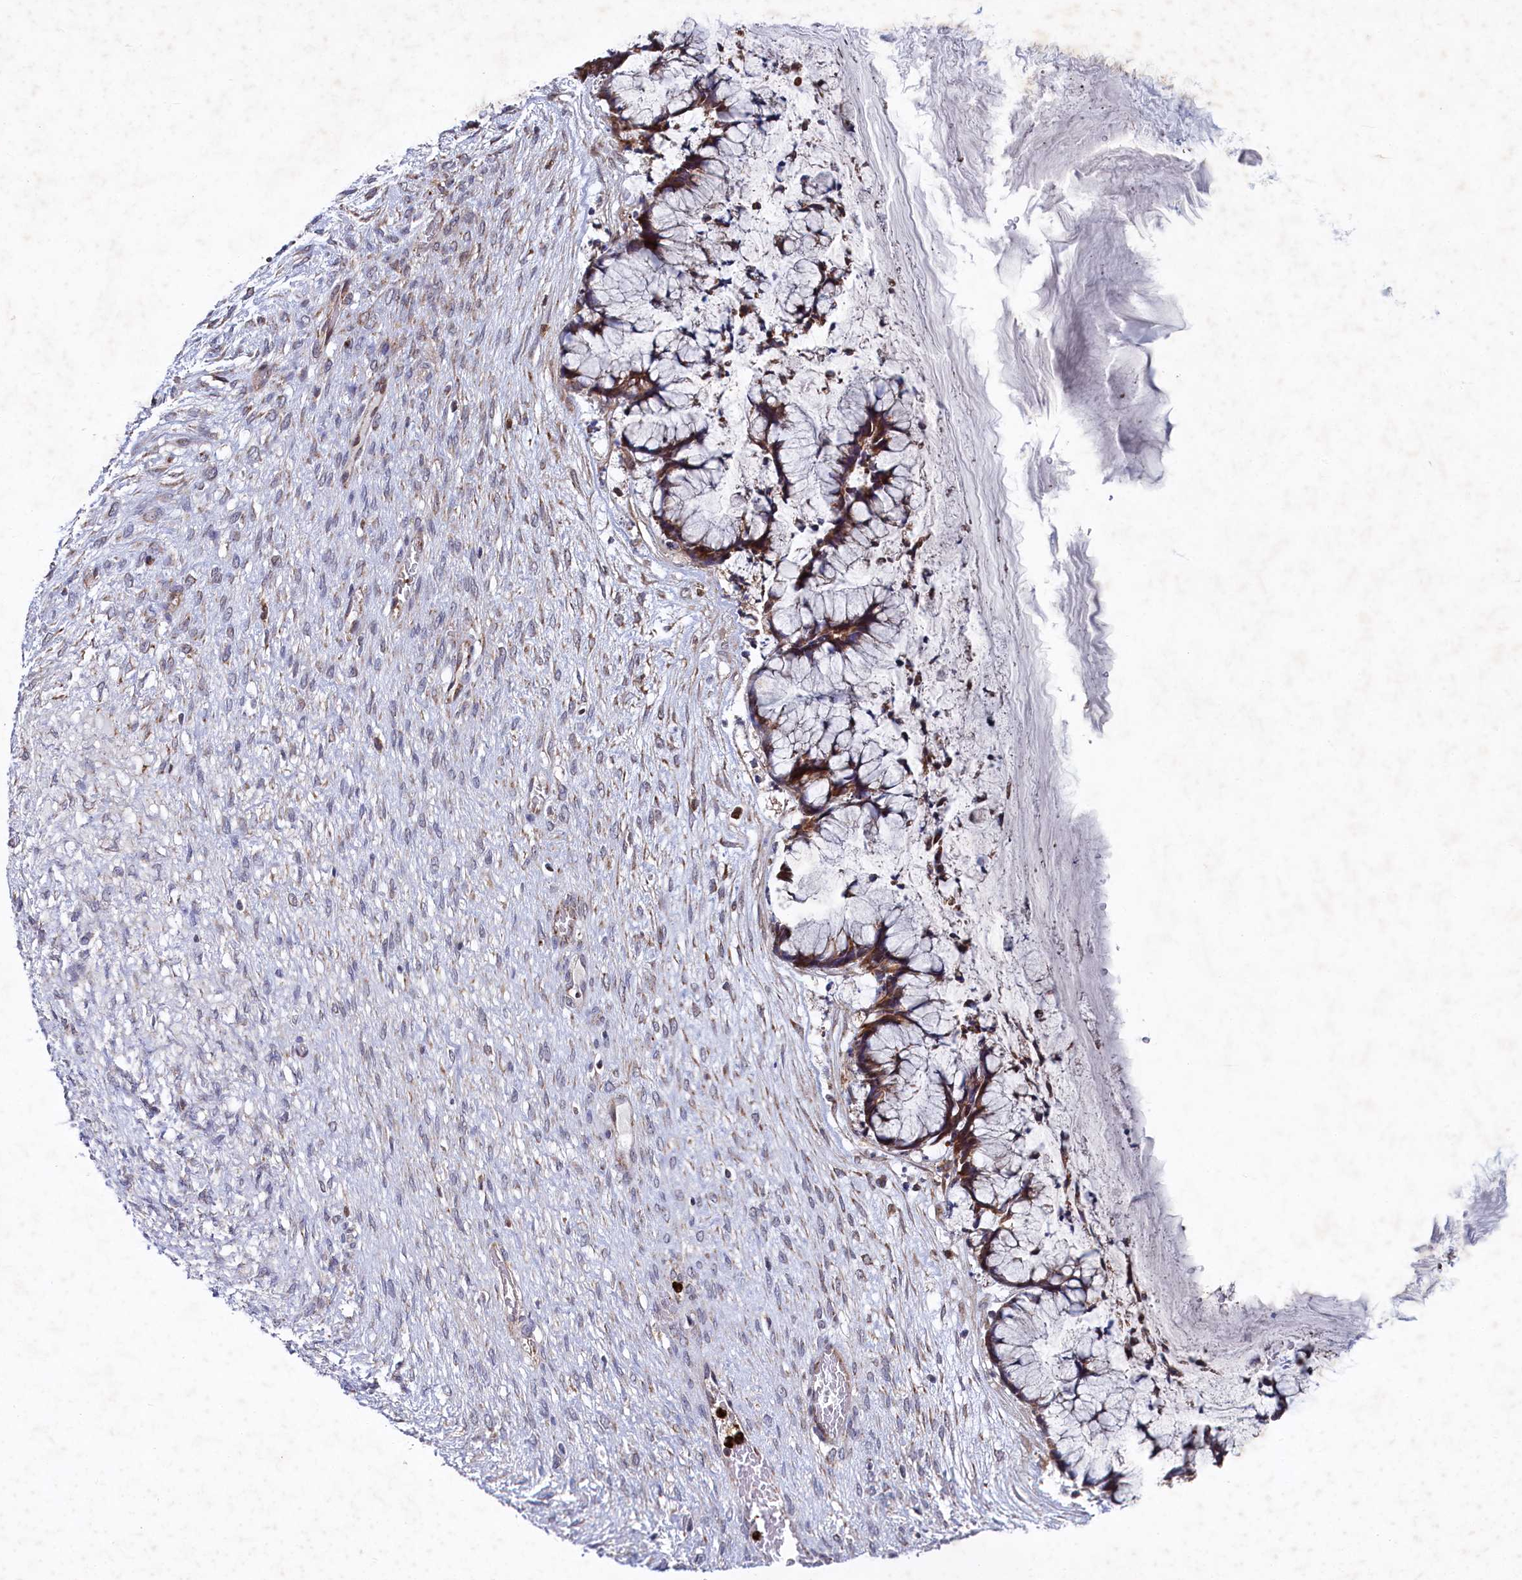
{"staining": {"intensity": "moderate", "quantity": ">75%", "location": "cytoplasmic/membranous"}, "tissue": "ovarian cancer", "cell_type": "Tumor cells", "image_type": "cancer", "snomed": [{"axis": "morphology", "description": "Cystadenocarcinoma, mucinous, NOS"}, {"axis": "topography", "description": "Ovary"}], "caption": "High-magnification brightfield microscopy of ovarian cancer (mucinous cystadenocarcinoma) stained with DAB (3,3'-diaminobenzidine) (brown) and counterstained with hematoxylin (blue). tumor cells exhibit moderate cytoplasmic/membranous positivity is appreciated in approximately>75% of cells.", "gene": "CHCHD1", "patient": {"sex": "female", "age": 42}}